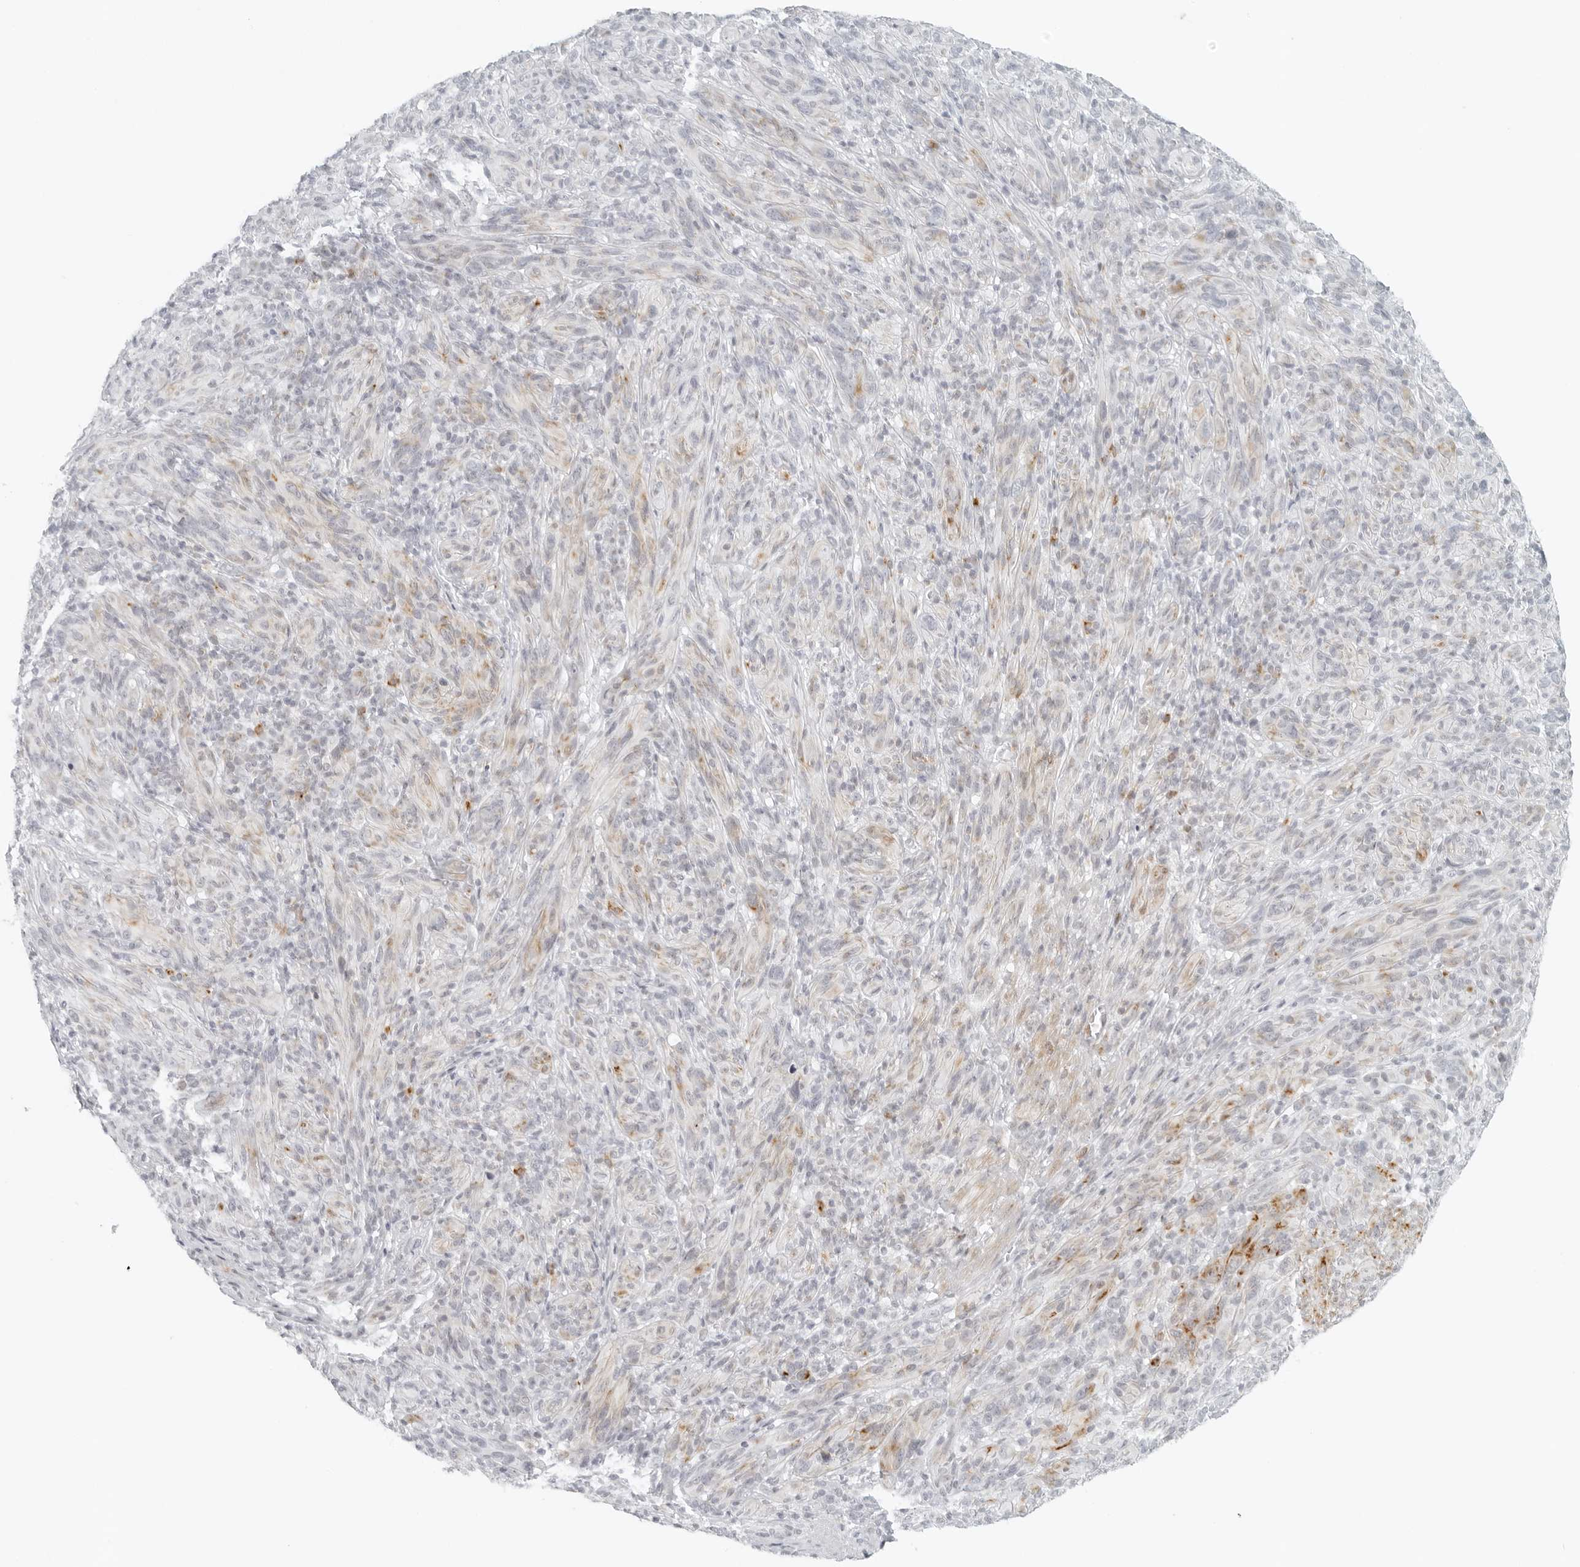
{"staining": {"intensity": "moderate", "quantity": "25%-75%", "location": "cytoplasmic/membranous"}, "tissue": "melanoma", "cell_type": "Tumor cells", "image_type": "cancer", "snomed": [{"axis": "morphology", "description": "Malignant melanoma, NOS"}, {"axis": "topography", "description": "Skin of head"}], "caption": "Immunohistochemical staining of human malignant melanoma reveals medium levels of moderate cytoplasmic/membranous protein staining in about 25%-75% of tumor cells. (DAB IHC with brightfield microscopy, high magnification).", "gene": "RPS6KC1", "patient": {"sex": "male", "age": 96}}